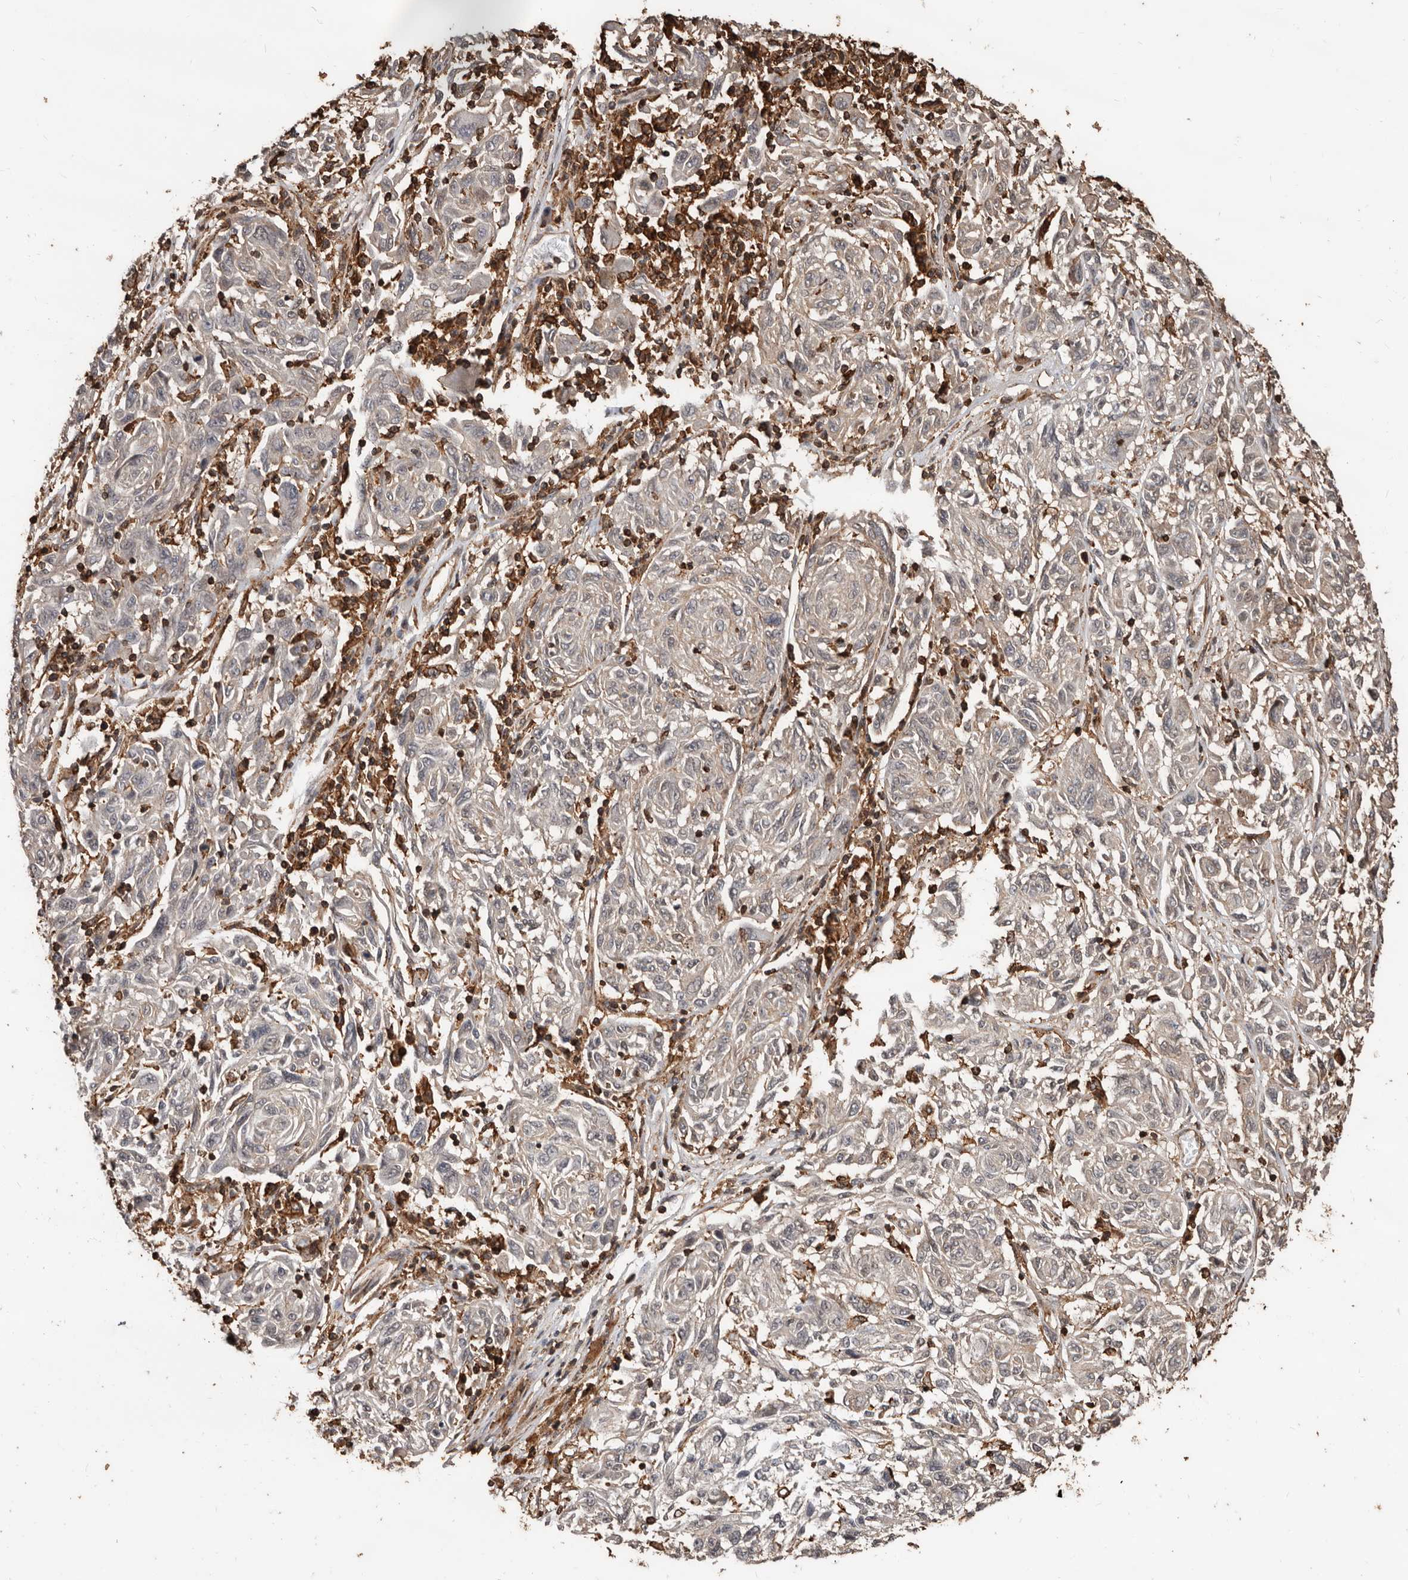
{"staining": {"intensity": "weak", "quantity": "25%-75%", "location": "cytoplasmic/membranous"}, "tissue": "melanoma", "cell_type": "Tumor cells", "image_type": "cancer", "snomed": [{"axis": "morphology", "description": "Malignant melanoma, NOS"}, {"axis": "topography", "description": "Skin"}], "caption": "This micrograph demonstrates malignant melanoma stained with immunohistochemistry to label a protein in brown. The cytoplasmic/membranous of tumor cells show weak positivity for the protein. Nuclei are counter-stained blue.", "gene": "GSK3A", "patient": {"sex": "male", "age": 53}}